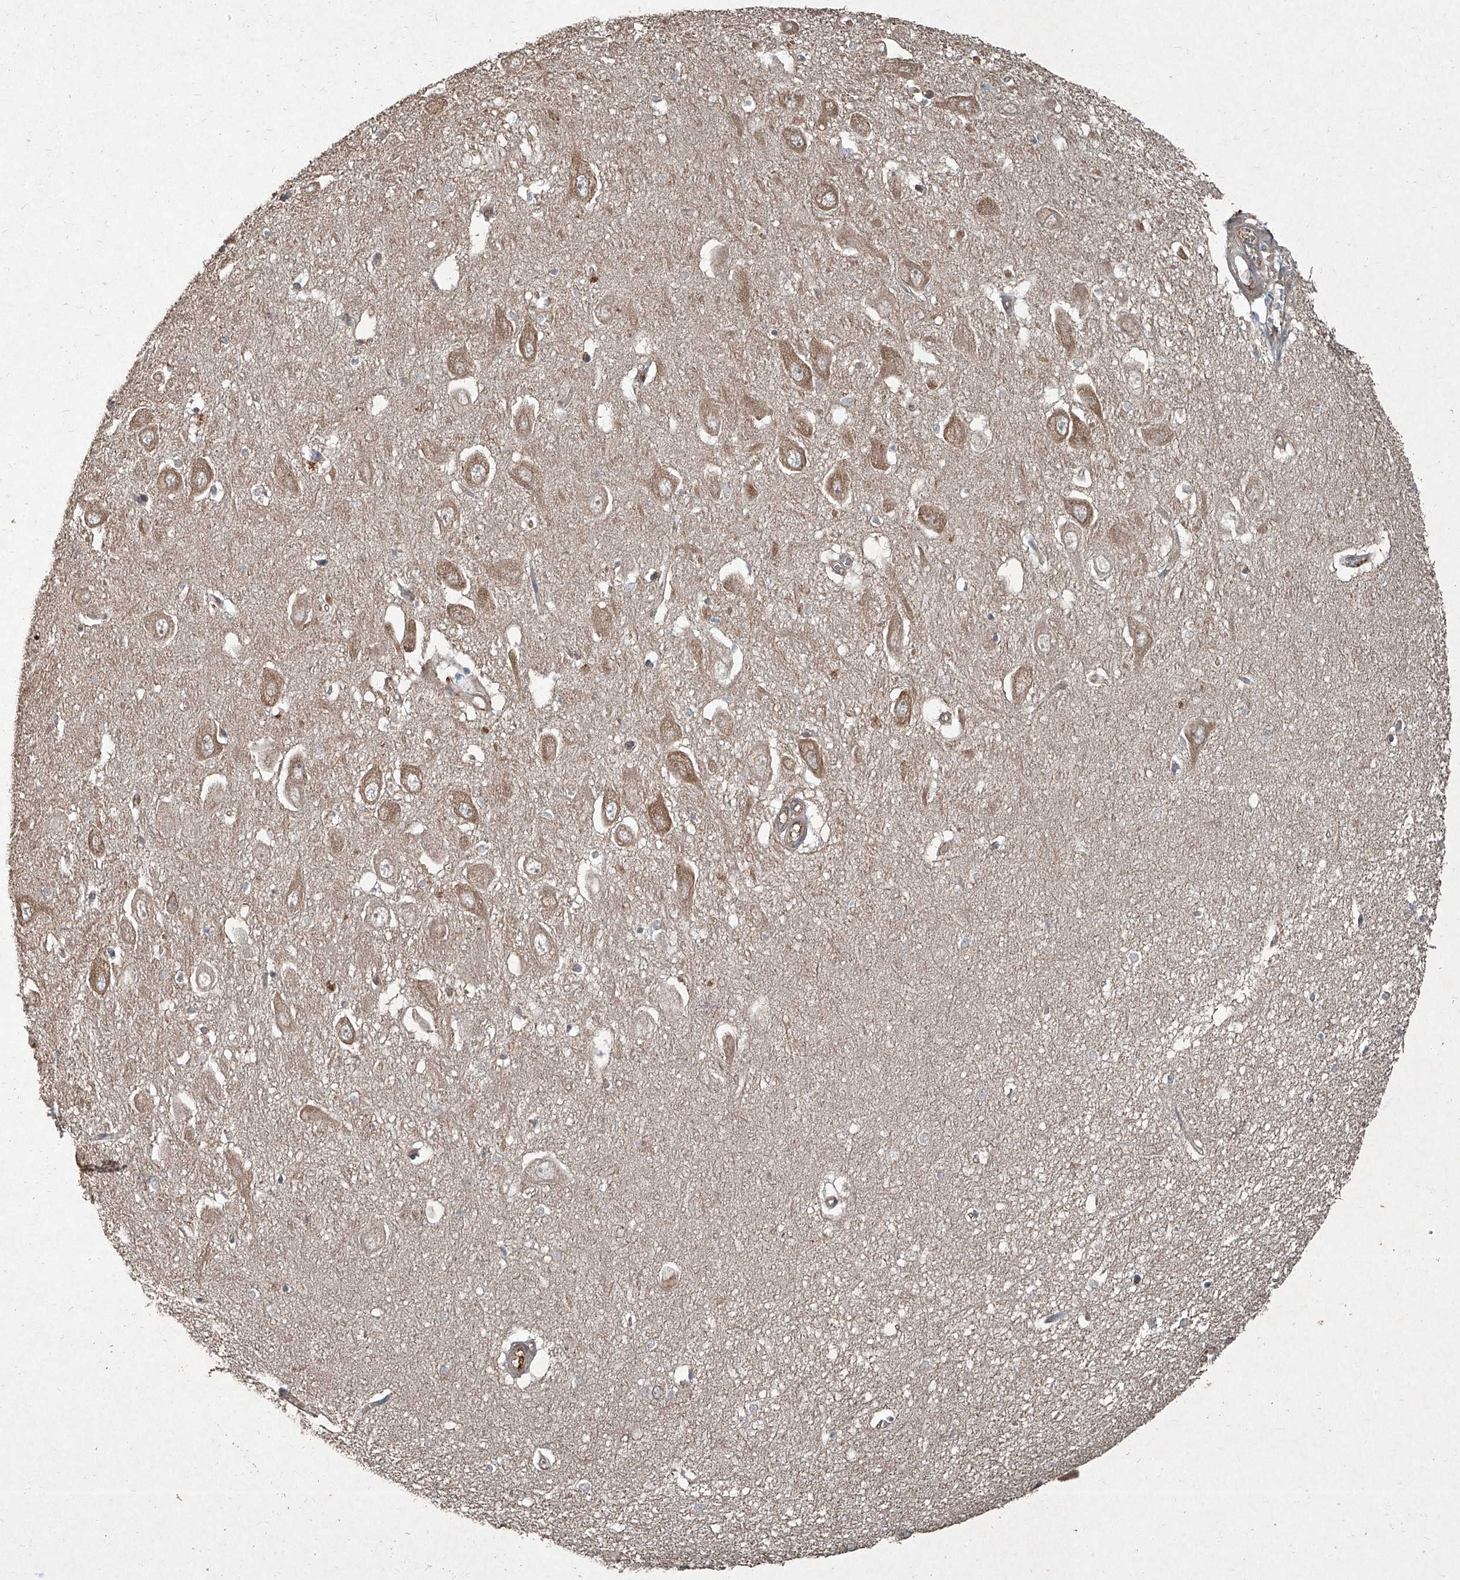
{"staining": {"intensity": "weak", "quantity": "<25%", "location": "cytoplasmic/membranous"}, "tissue": "hippocampus", "cell_type": "Glial cells", "image_type": "normal", "snomed": [{"axis": "morphology", "description": "Normal tissue, NOS"}, {"axis": "topography", "description": "Hippocampus"}], "caption": "DAB immunohistochemical staining of benign hippocampus demonstrates no significant expression in glial cells.", "gene": "CCN1", "patient": {"sex": "female", "age": 64}}